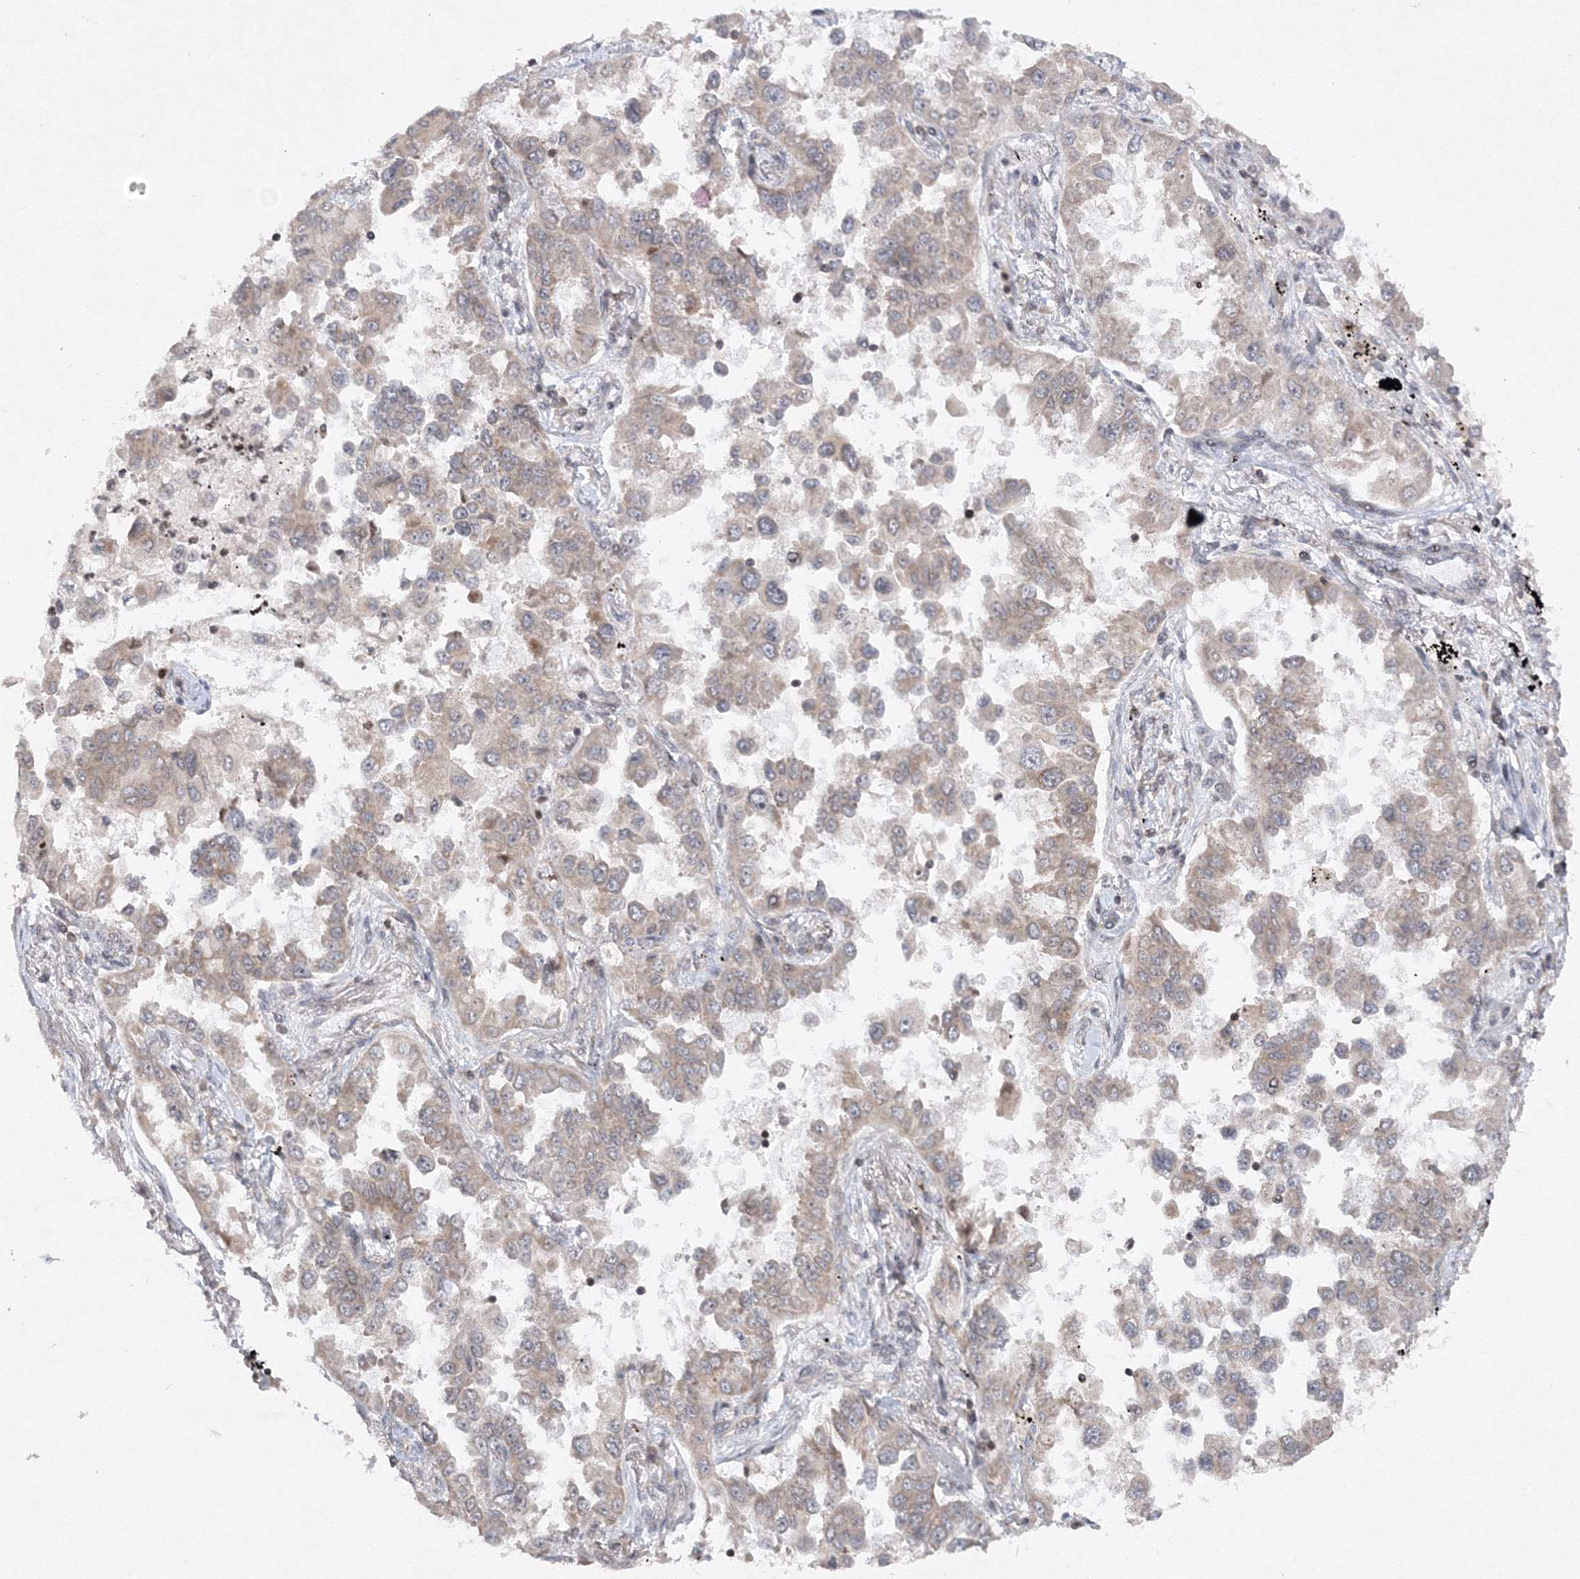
{"staining": {"intensity": "moderate", "quantity": "25%-75%", "location": "cytoplasmic/membranous"}, "tissue": "lung cancer", "cell_type": "Tumor cells", "image_type": "cancer", "snomed": [{"axis": "morphology", "description": "Adenocarcinoma, NOS"}, {"axis": "topography", "description": "Lung"}], "caption": "Immunohistochemical staining of human lung cancer (adenocarcinoma) reveals medium levels of moderate cytoplasmic/membranous staining in approximately 25%-75% of tumor cells.", "gene": "MKRN2", "patient": {"sex": "female", "age": 67}}